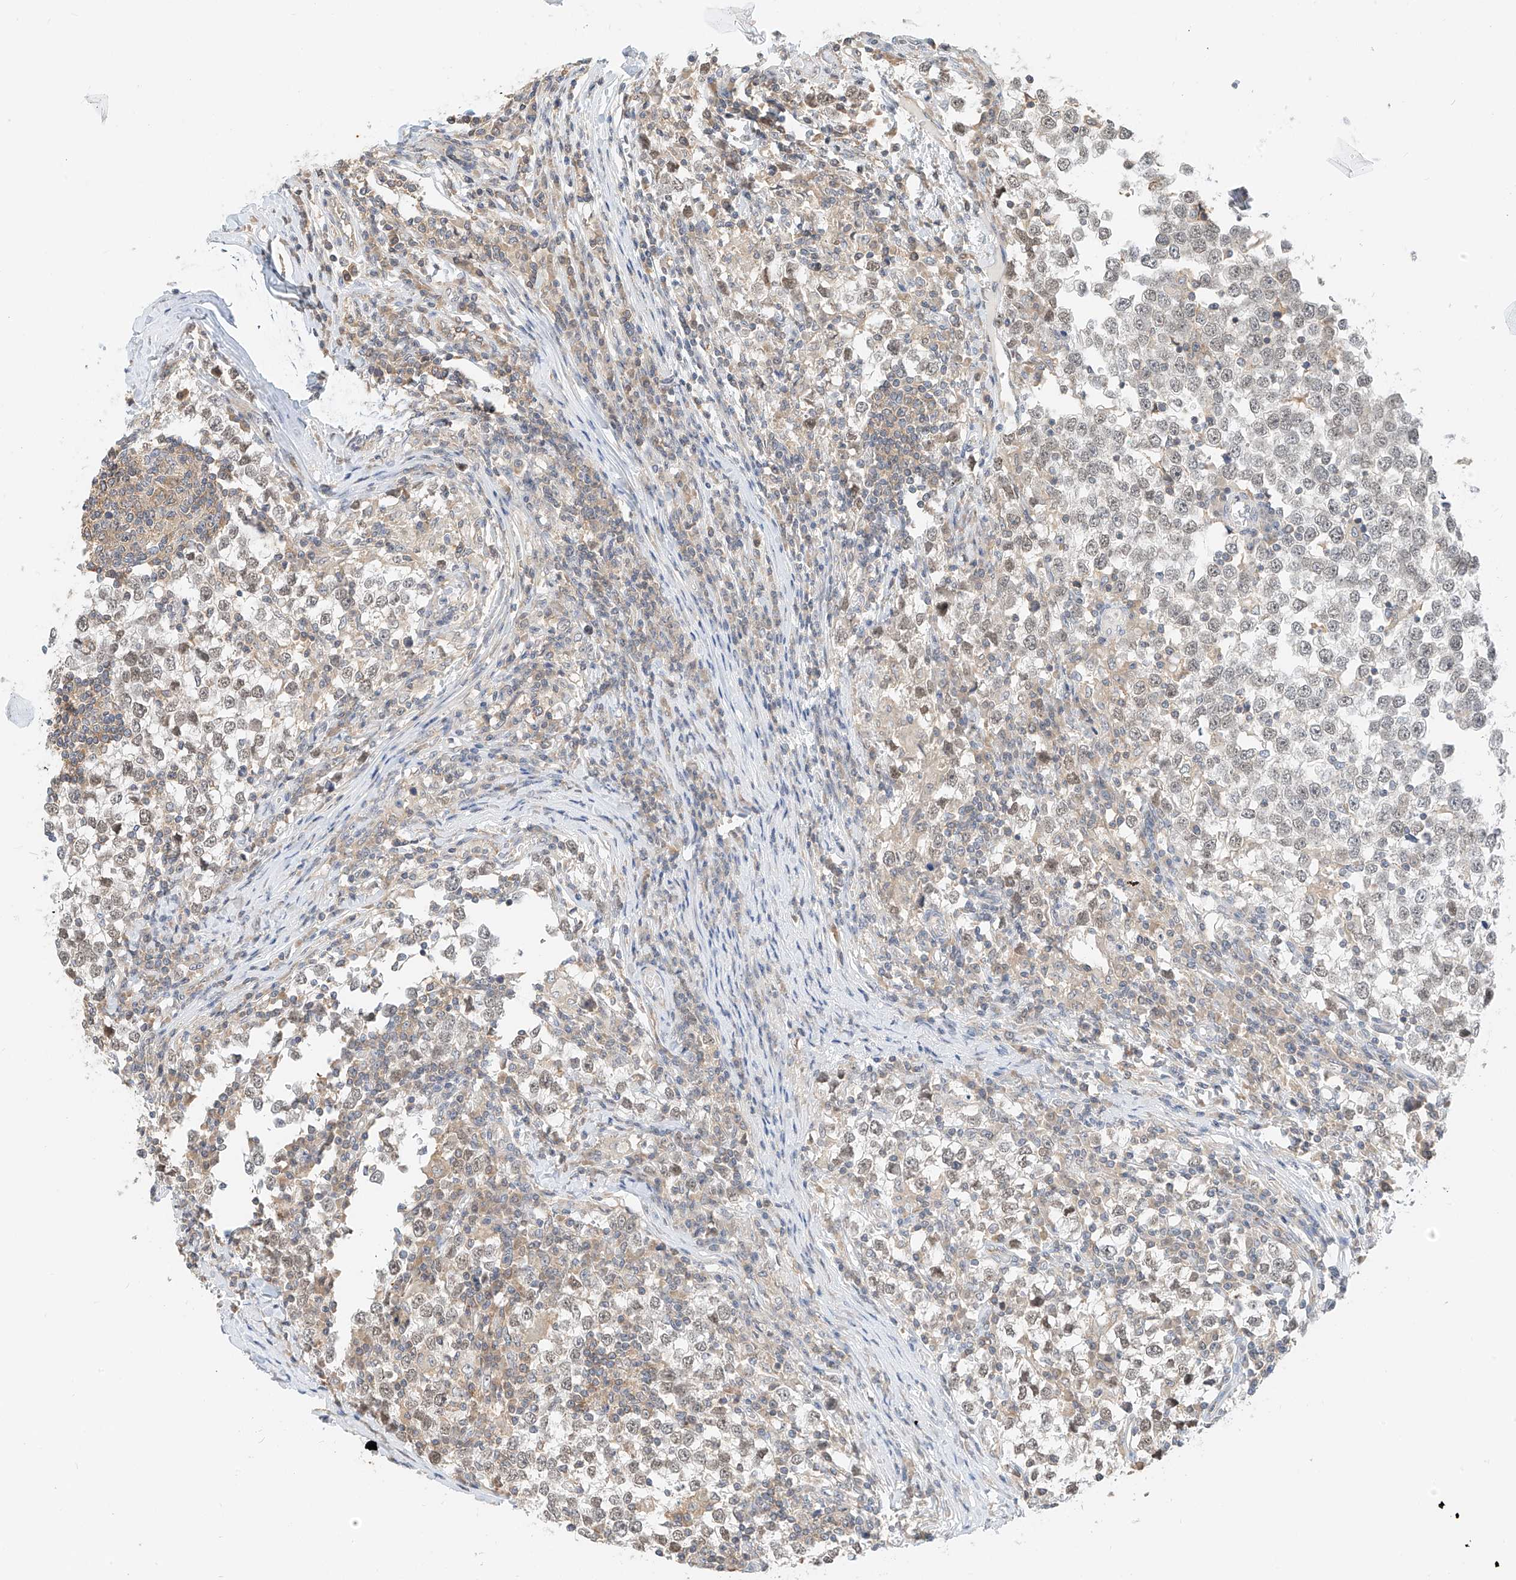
{"staining": {"intensity": "weak", "quantity": "<25%", "location": "nuclear"}, "tissue": "testis cancer", "cell_type": "Tumor cells", "image_type": "cancer", "snomed": [{"axis": "morphology", "description": "Seminoma, NOS"}, {"axis": "topography", "description": "Testis"}], "caption": "Protein analysis of testis cancer (seminoma) demonstrates no significant staining in tumor cells.", "gene": "PPA2", "patient": {"sex": "male", "age": 65}}